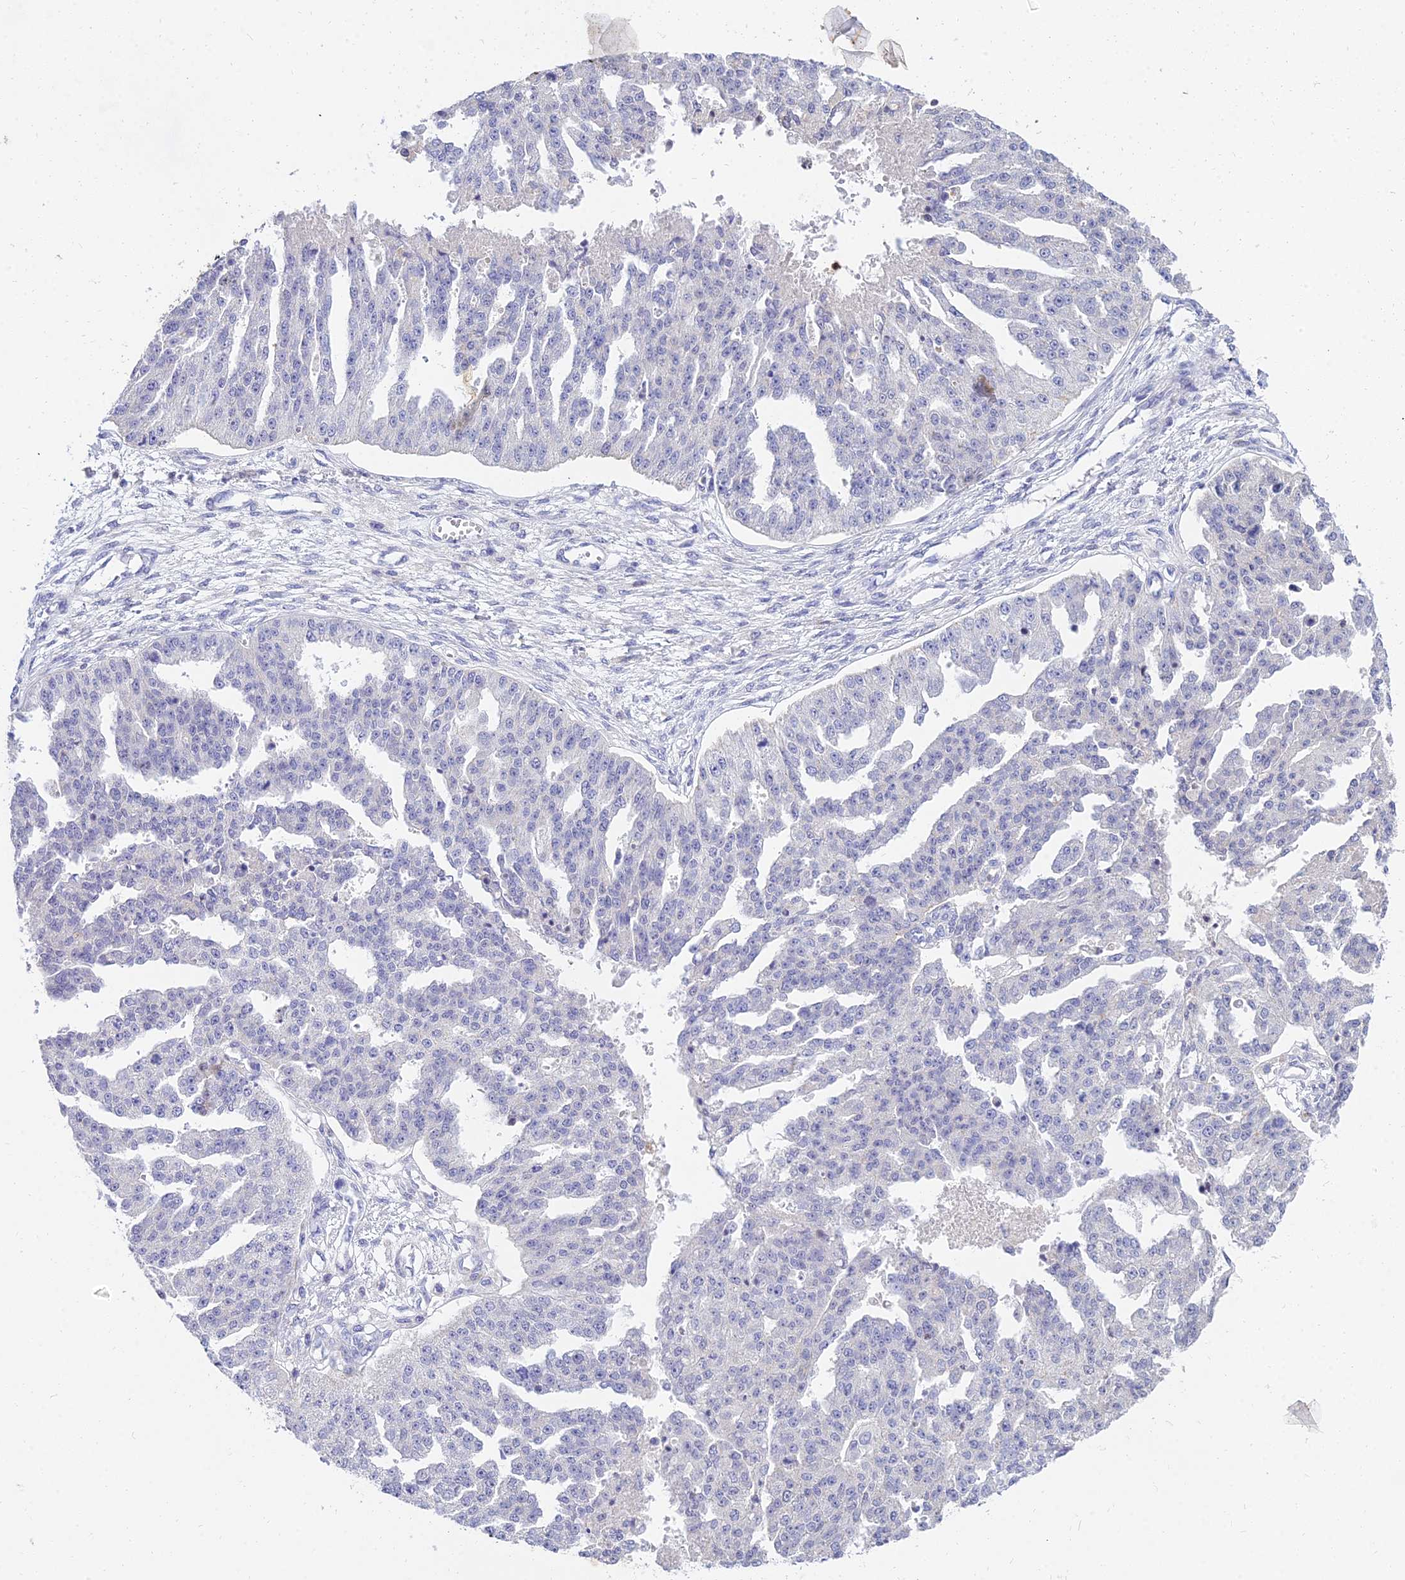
{"staining": {"intensity": "negative", "quantity": "none", "location": "none"}, "tissue": "ovarian cancer", "cell_type": "Tumor cells", "image_type": "cancer", "snomed": [{"axis": "morphology", "description": "Cystadenocarcinoma, serous, NOS"}, {"axis": "topography", "description": "Ovary"}], "caption": "Protein analysis of ovarian cancer reveals no significant staining in tumor cells.", "gene": "VWC2L", "patient": {"sex": "female", "age": 58}}